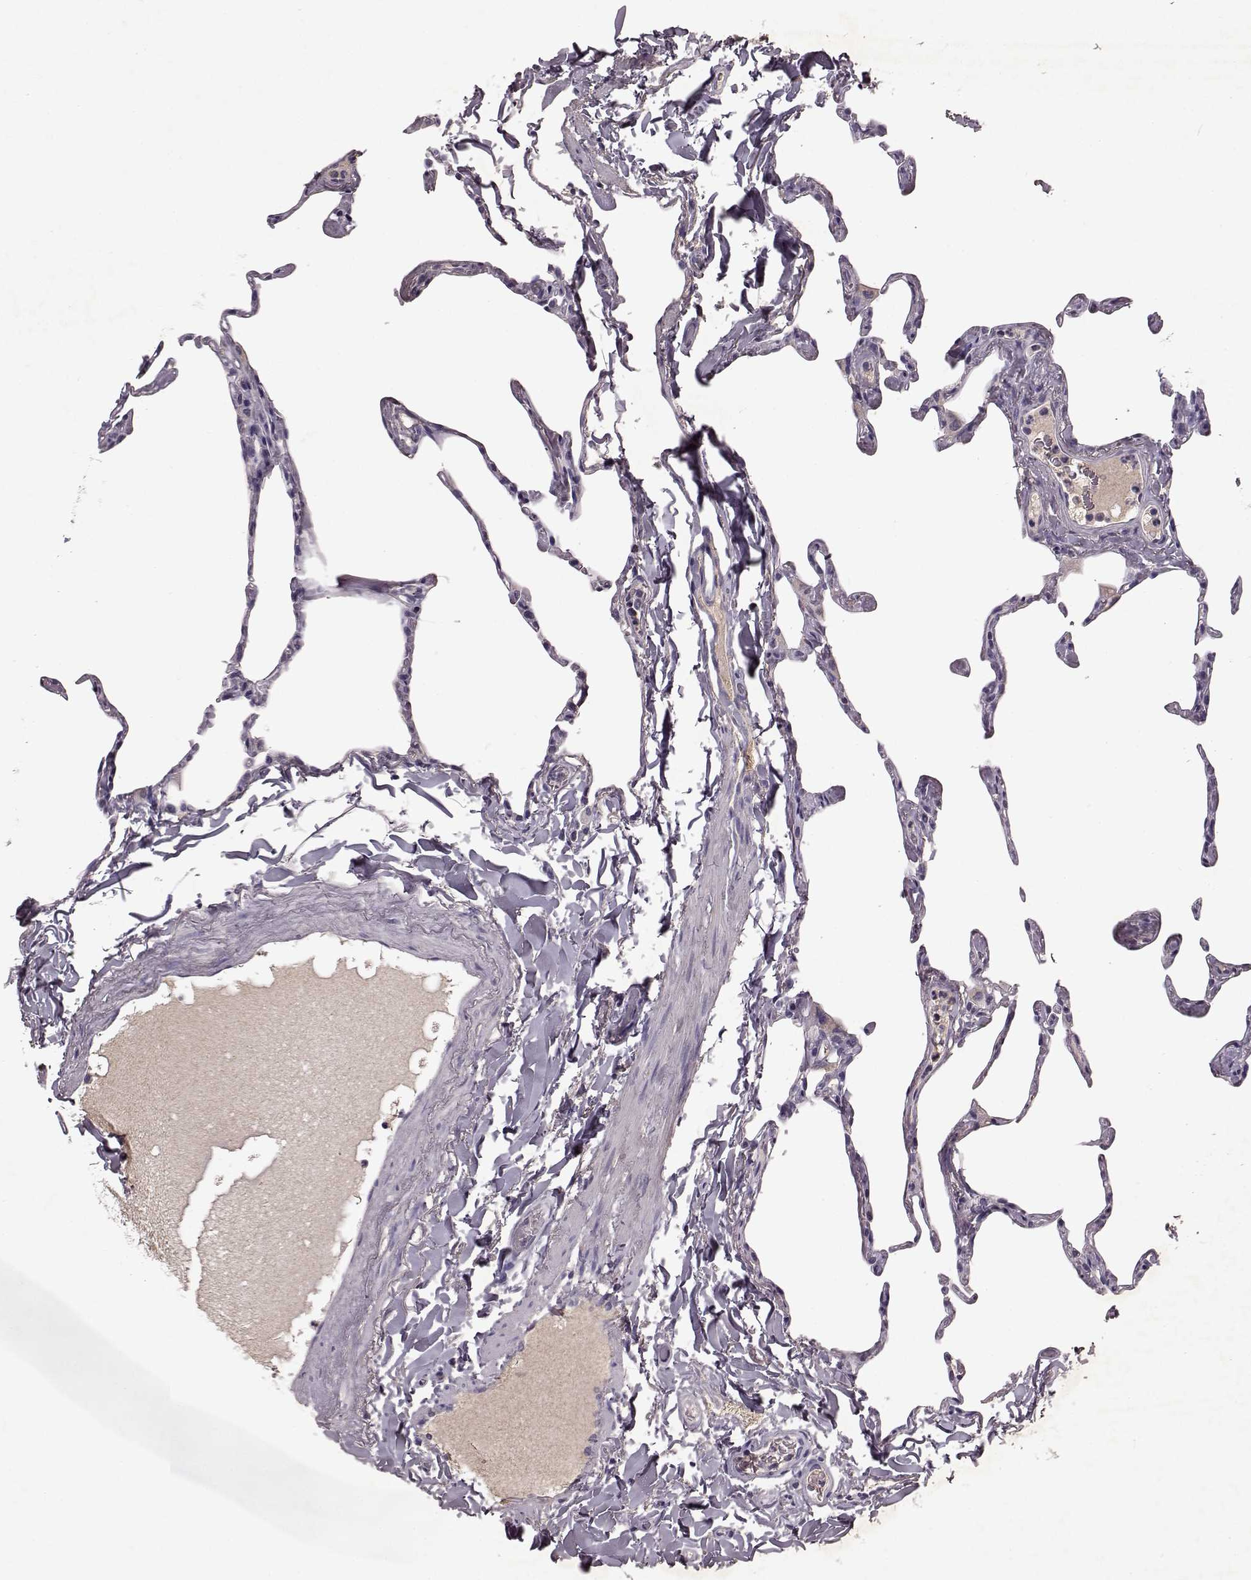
{"staining": {"intensity": "negative", "quantity": "none", "location": "none"}, "tissue": "lung", "cell_type": "Alveolar cells", "image_type": "normal", "snomed": [{"axis": "morphology", "description": "Normal tissue, NOS"}, {"axis": "topography", "description": "Lung"}], "caption": "Normal lung was stained to show a protein in brown. There is no significant staining in alveolar cells. Brightfield microscopy of immunohistochemistry stained with DAB (3,3'-diaminobenzidine) (brown) and hematoxylin (blue), captured at high magnification.", "gene": "FRRS1L", "patient": {"sex": "male", "age": 65}}